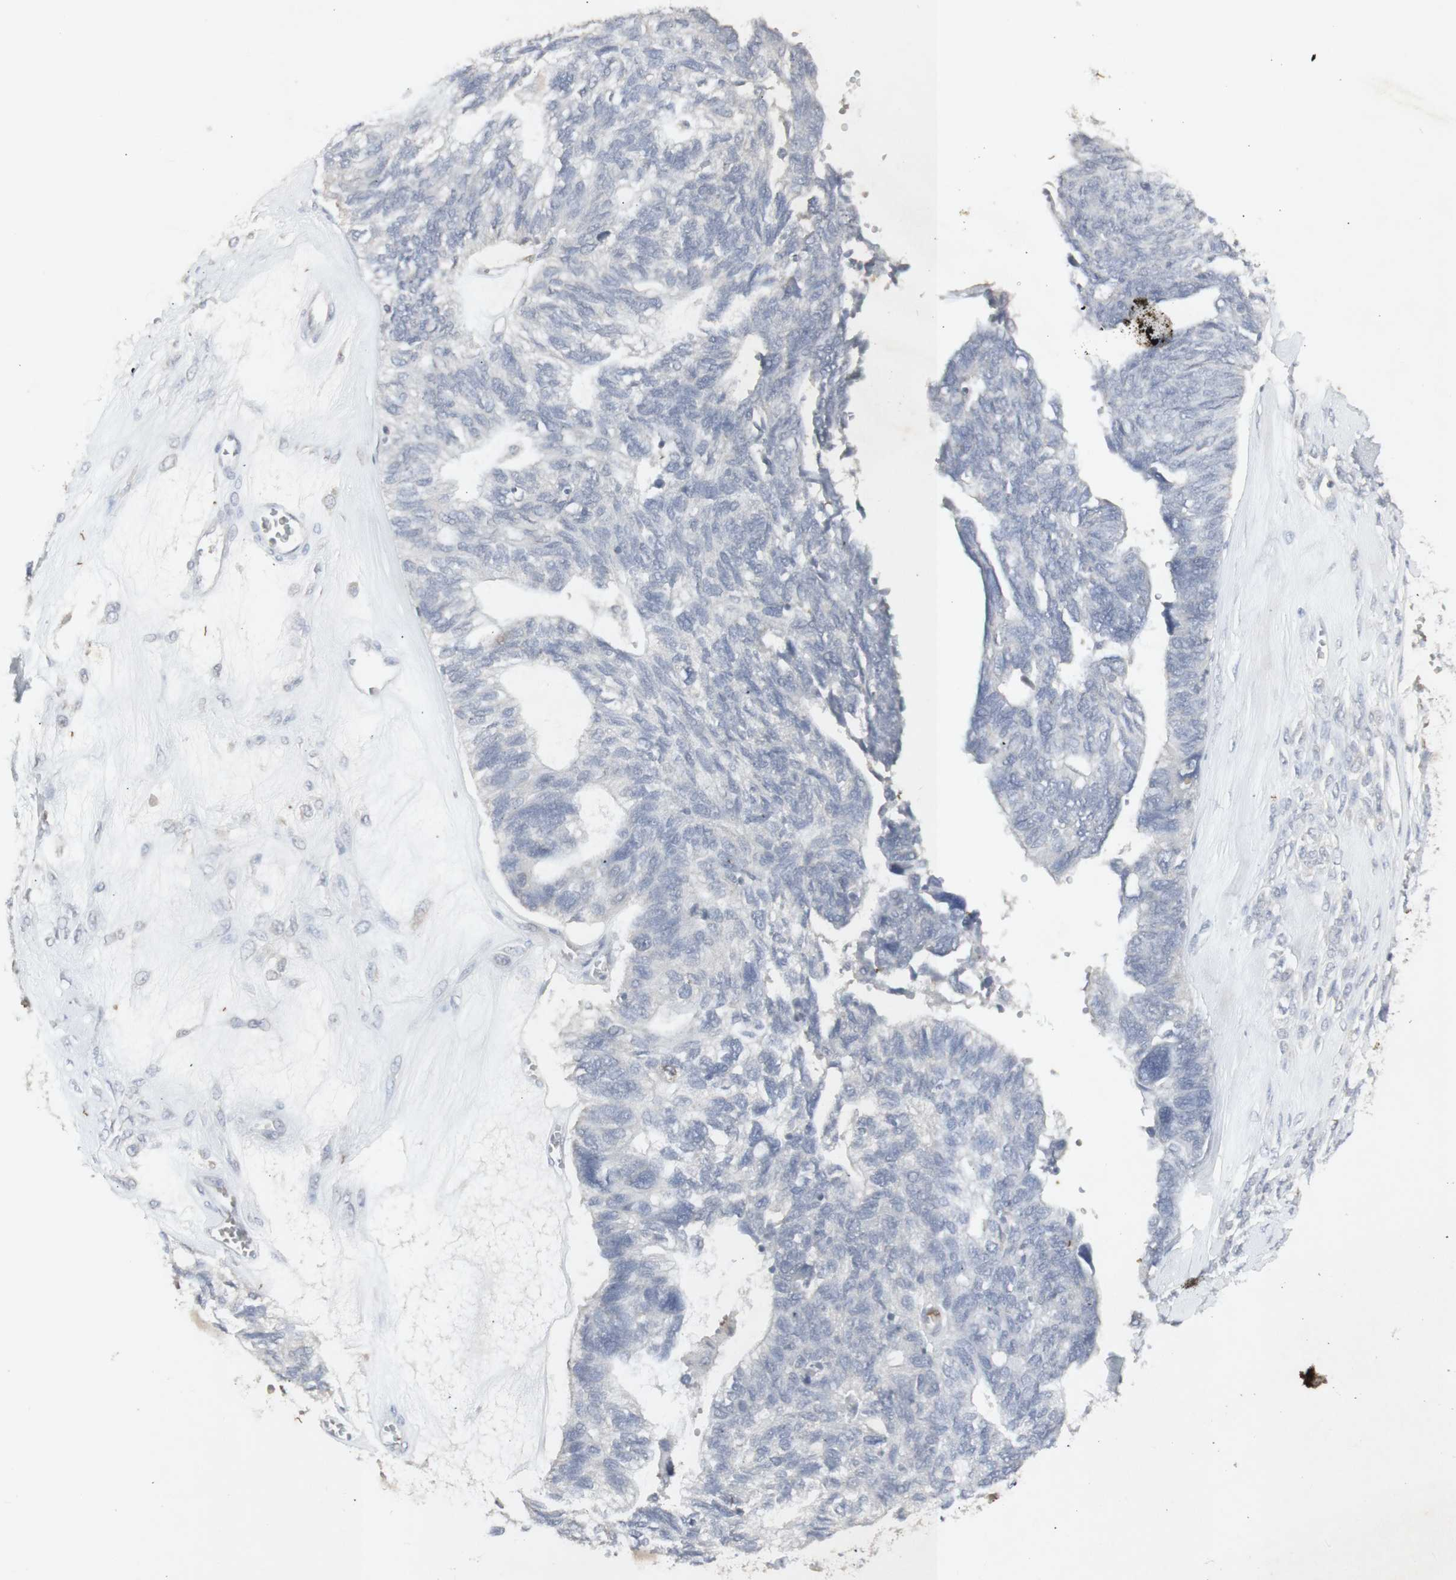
{"staining": {"intensity": "negative", "quantity": "none", "location": "none"}, "tissue": "ovarian cancer", "cell_type": "Tumor cells", "image_type": "cancer", "snomed": [{"axis": "morphology", "description": "Cystadenocarcinoma, serous, NOS"}, {"axis": "topography", "description": "Ovary"}], "caption": "IHC image of ovarian cancer (serous cystadenocarcinoma) stained for a protein (brown), which displays no positivity in tumor cells. The staining was performed using DAB (3,3'-diaminobenzidine) to visualize the protein expression in brown, while the nuclei were stained in blue with hematoxylin (Magnification: 20x).", "gene": "INS", "patient": {"sex": "female", "age": 79}}